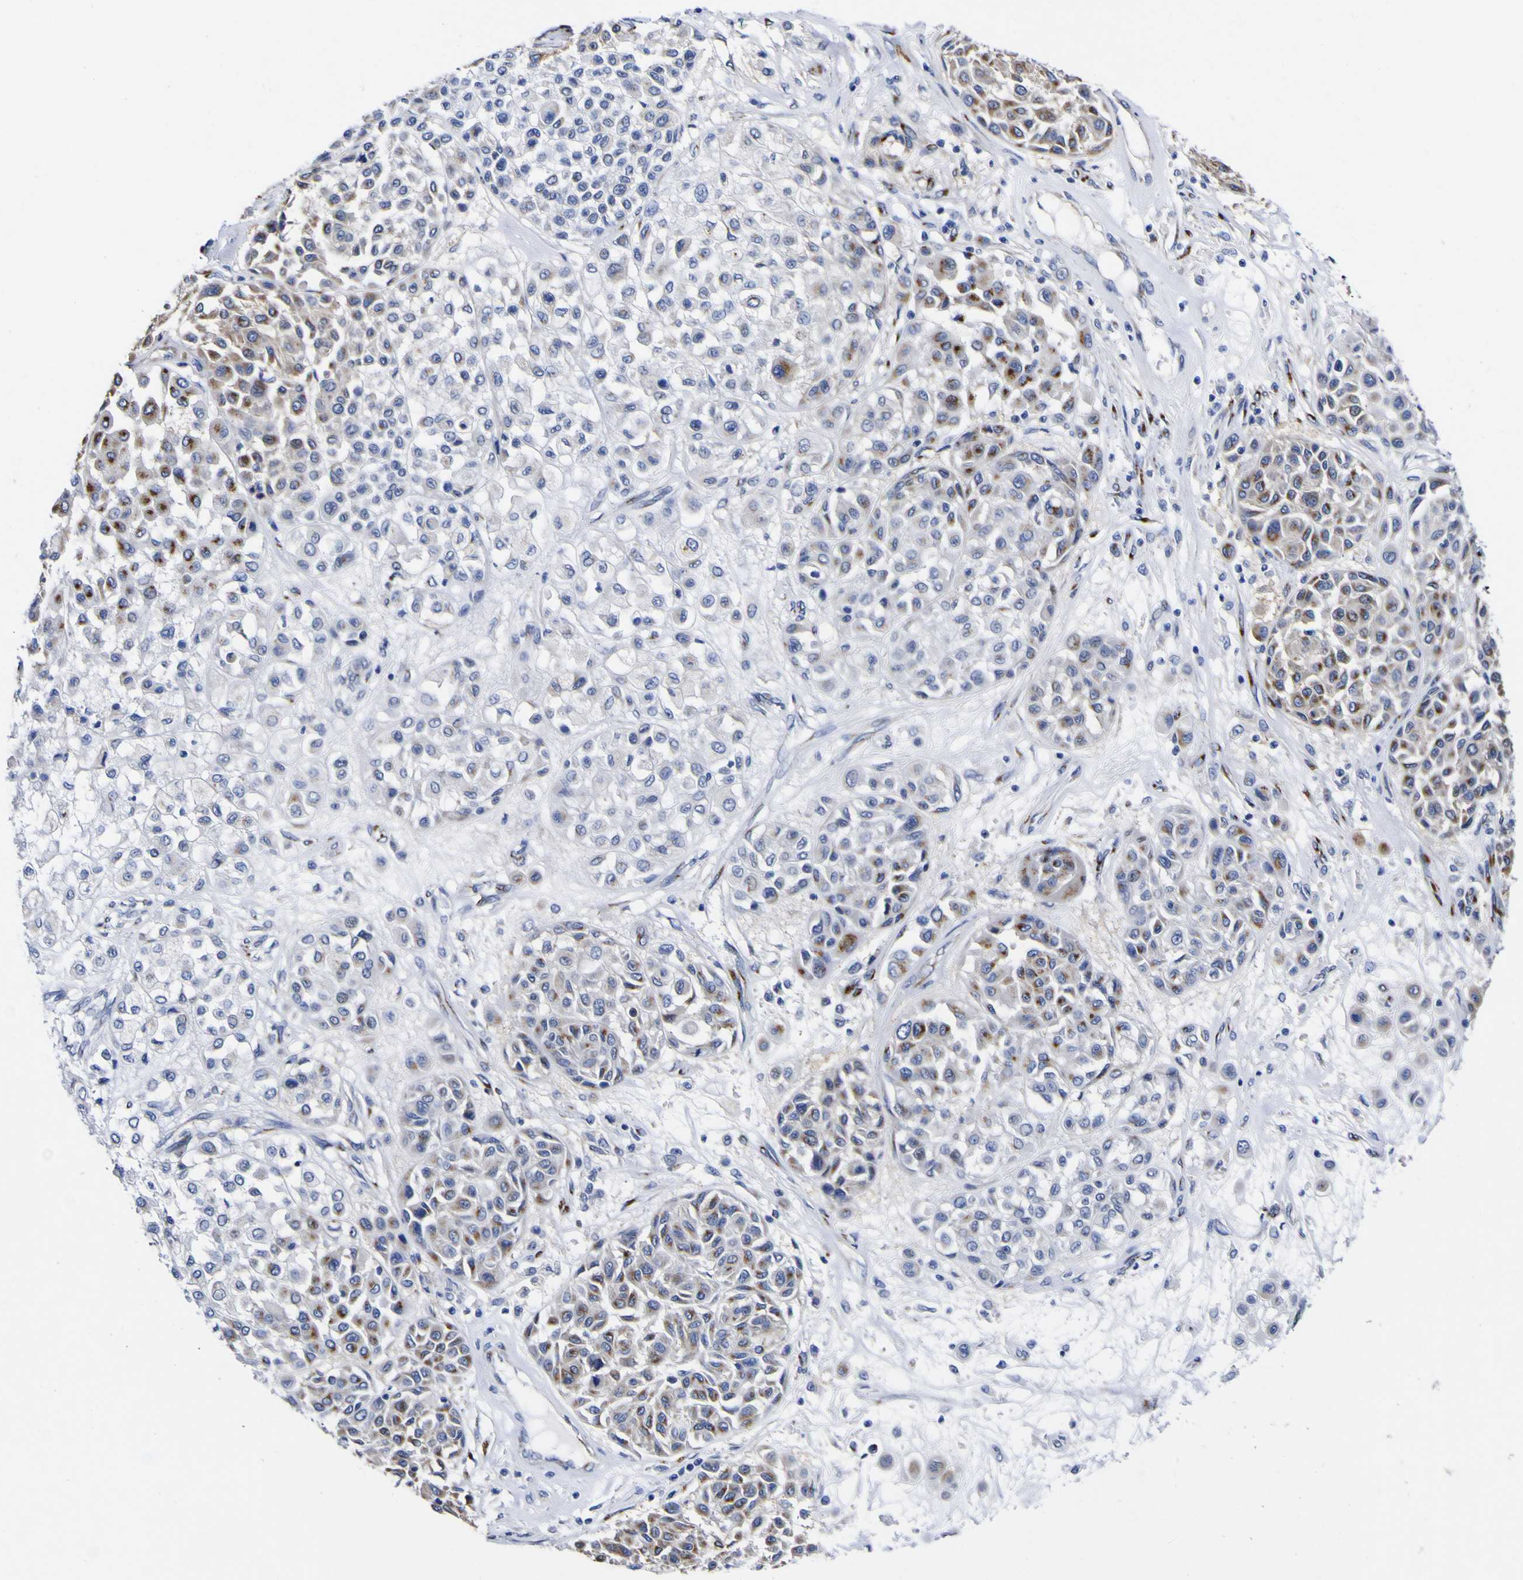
{"staining": {"intensity": "moderate", "quantity": "25%-75%", "location": "cytoplasmic/membranous"}, "tissue": "melanoma", "cell_type": "Tumor cells", "image_type": "cancer", "snomed": [{"axis": "morphology", "description": "Malignant melanoma, Metastatic site"}, {"axis": "topography", "description": "Soft tissue"}], "caption": "Approximately 25%-75% of tumor cells in human melanoma demonstrate moderate cytoplasmic/membranous protein expression as visualized by brown immunohistochemical staining.", "gene": "GOLM1", "patient": {"sex": "male", "age": 41}}